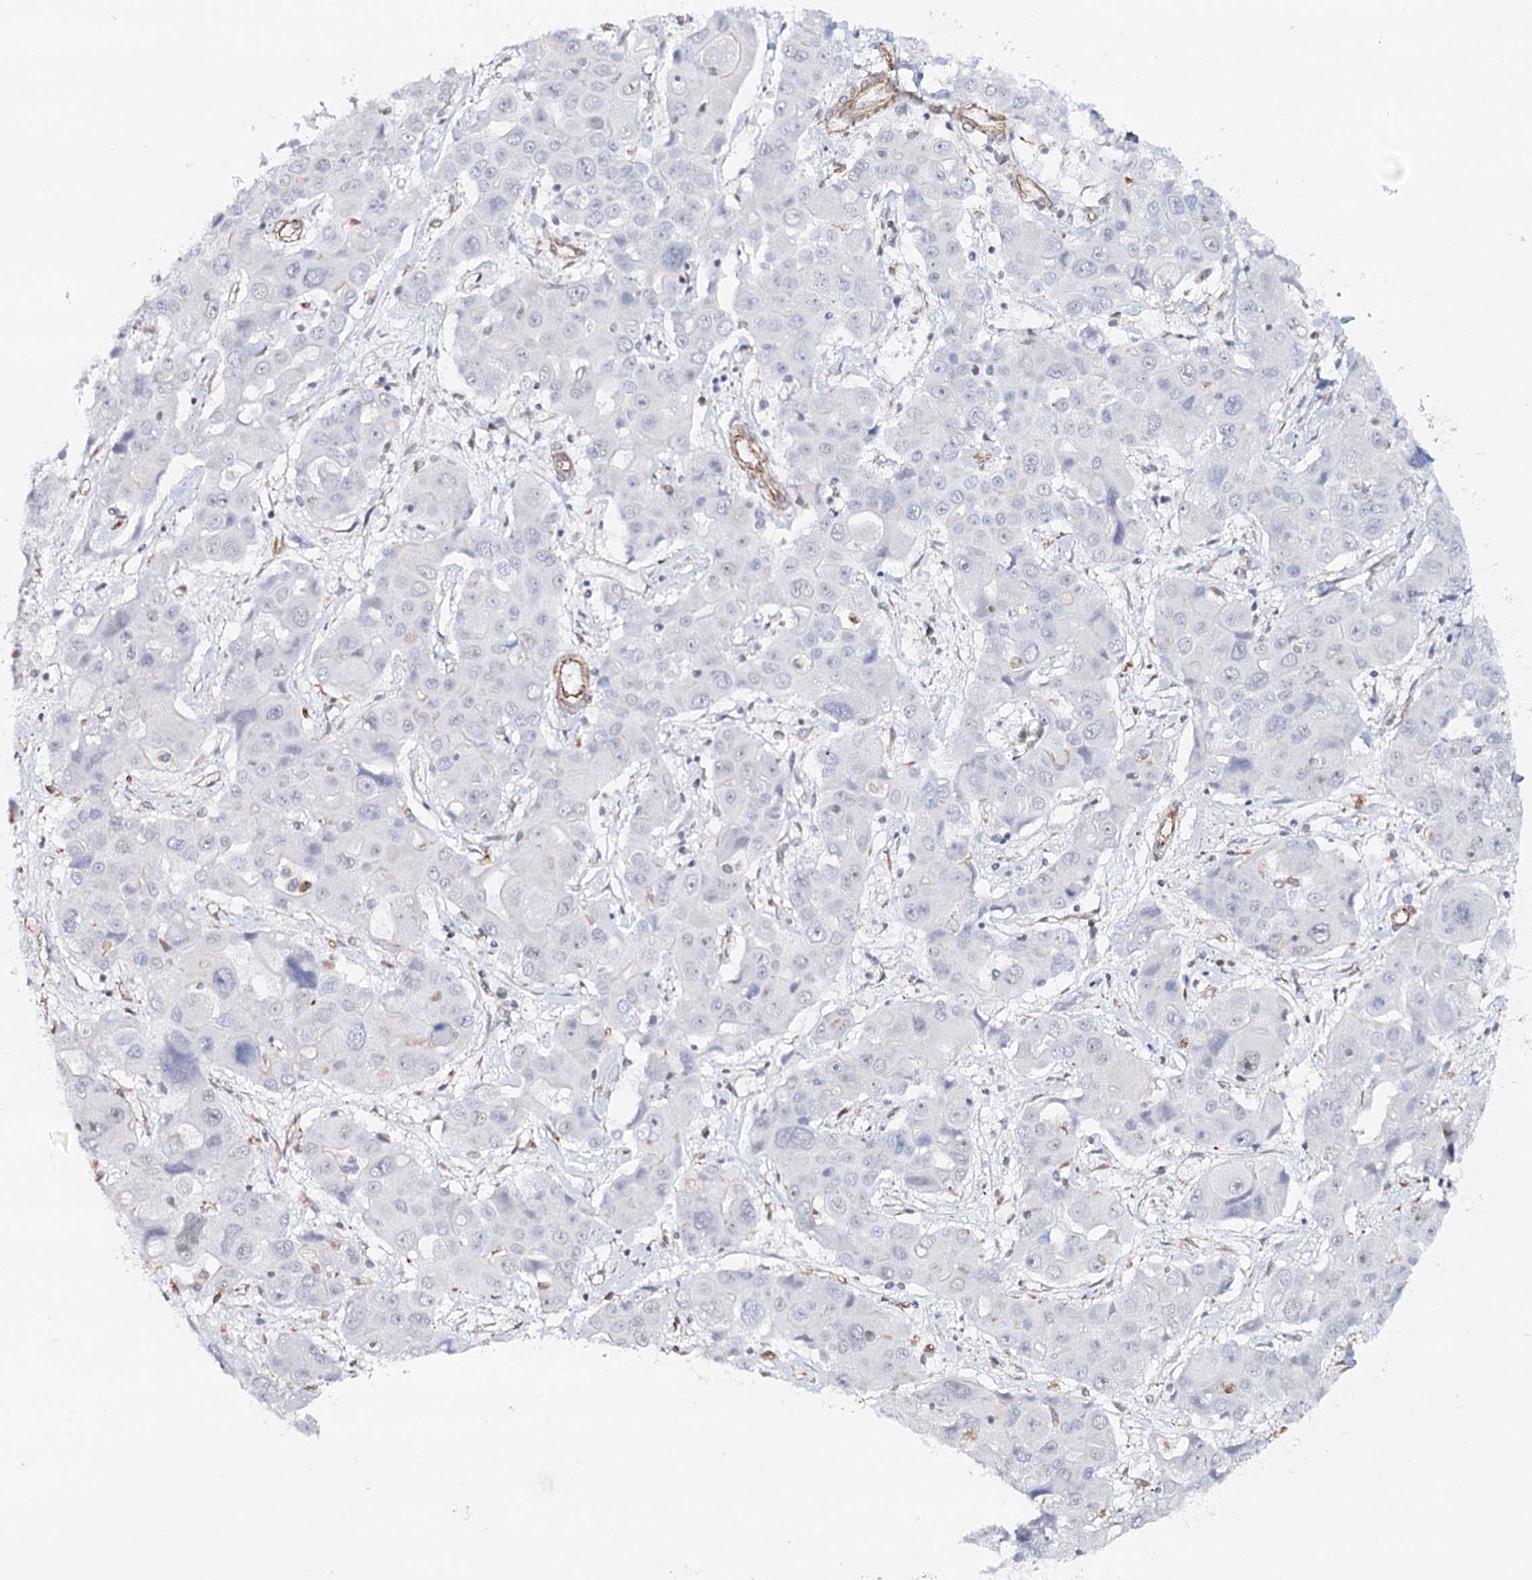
{"staining": {"intensity": "negative", "quantity": "none", "location": "none"}, "tissue": "liver cancer", "cell_type": "Tumor cells", "image_type": "cancer", "snomed": [{"axis": "morphology", "description": "Cholangiocarcinoma"}, {"axis": "topography", "description": "Liver"}], "caption": "Human liver cholangiocarcinoma stained for a protein using immunohistochemistry displays no expression in tumor cells.", "gene": "SYNPO", "patient": {"sex": "male", "age": 67}}